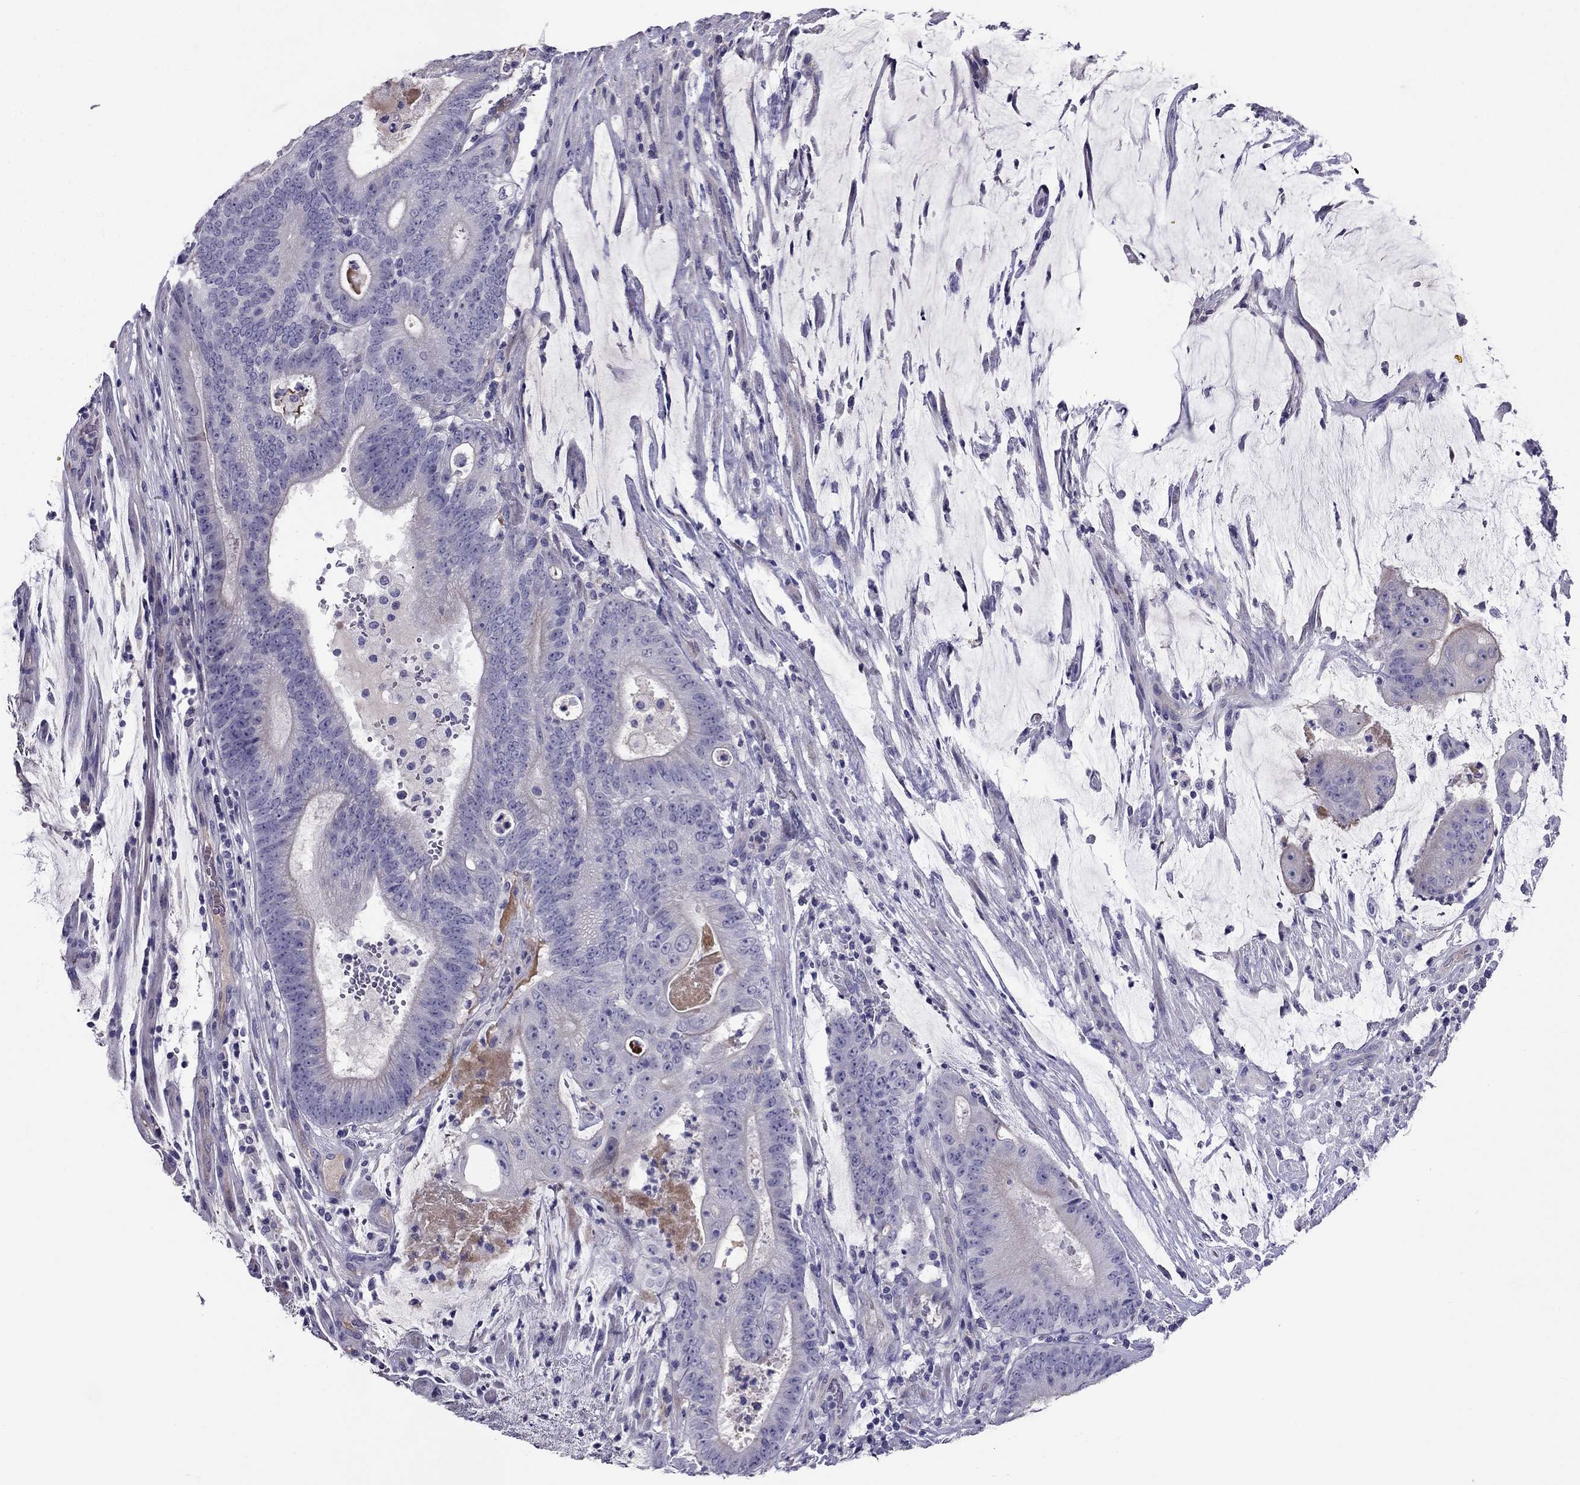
{"staining": {"intensity": "weak", "quantity": "<25%", "location": "cytoplasmic/membranous"}, "tissue": "colorectal cancer", "cell_type": "Tumor cells", "image_type": "cancer", "snomed": [{"axis": "morphology", "description": "Adenocarcinoma, NOS"}, {"axis": "topography", "description": "Colon"}], "caption": "This is a histopathology image of immunohistochemistry staining of colorectal adenocarcinoma, which shows no positivity in tumor cells. The staining was performed using DAB to visualize the protein expression in brown, while the nuclei were stained in blue with hematoxylin (Magnification: 20x).", "gene": "TBC1D21", "patient": {"sex": "female", "age": 43}}